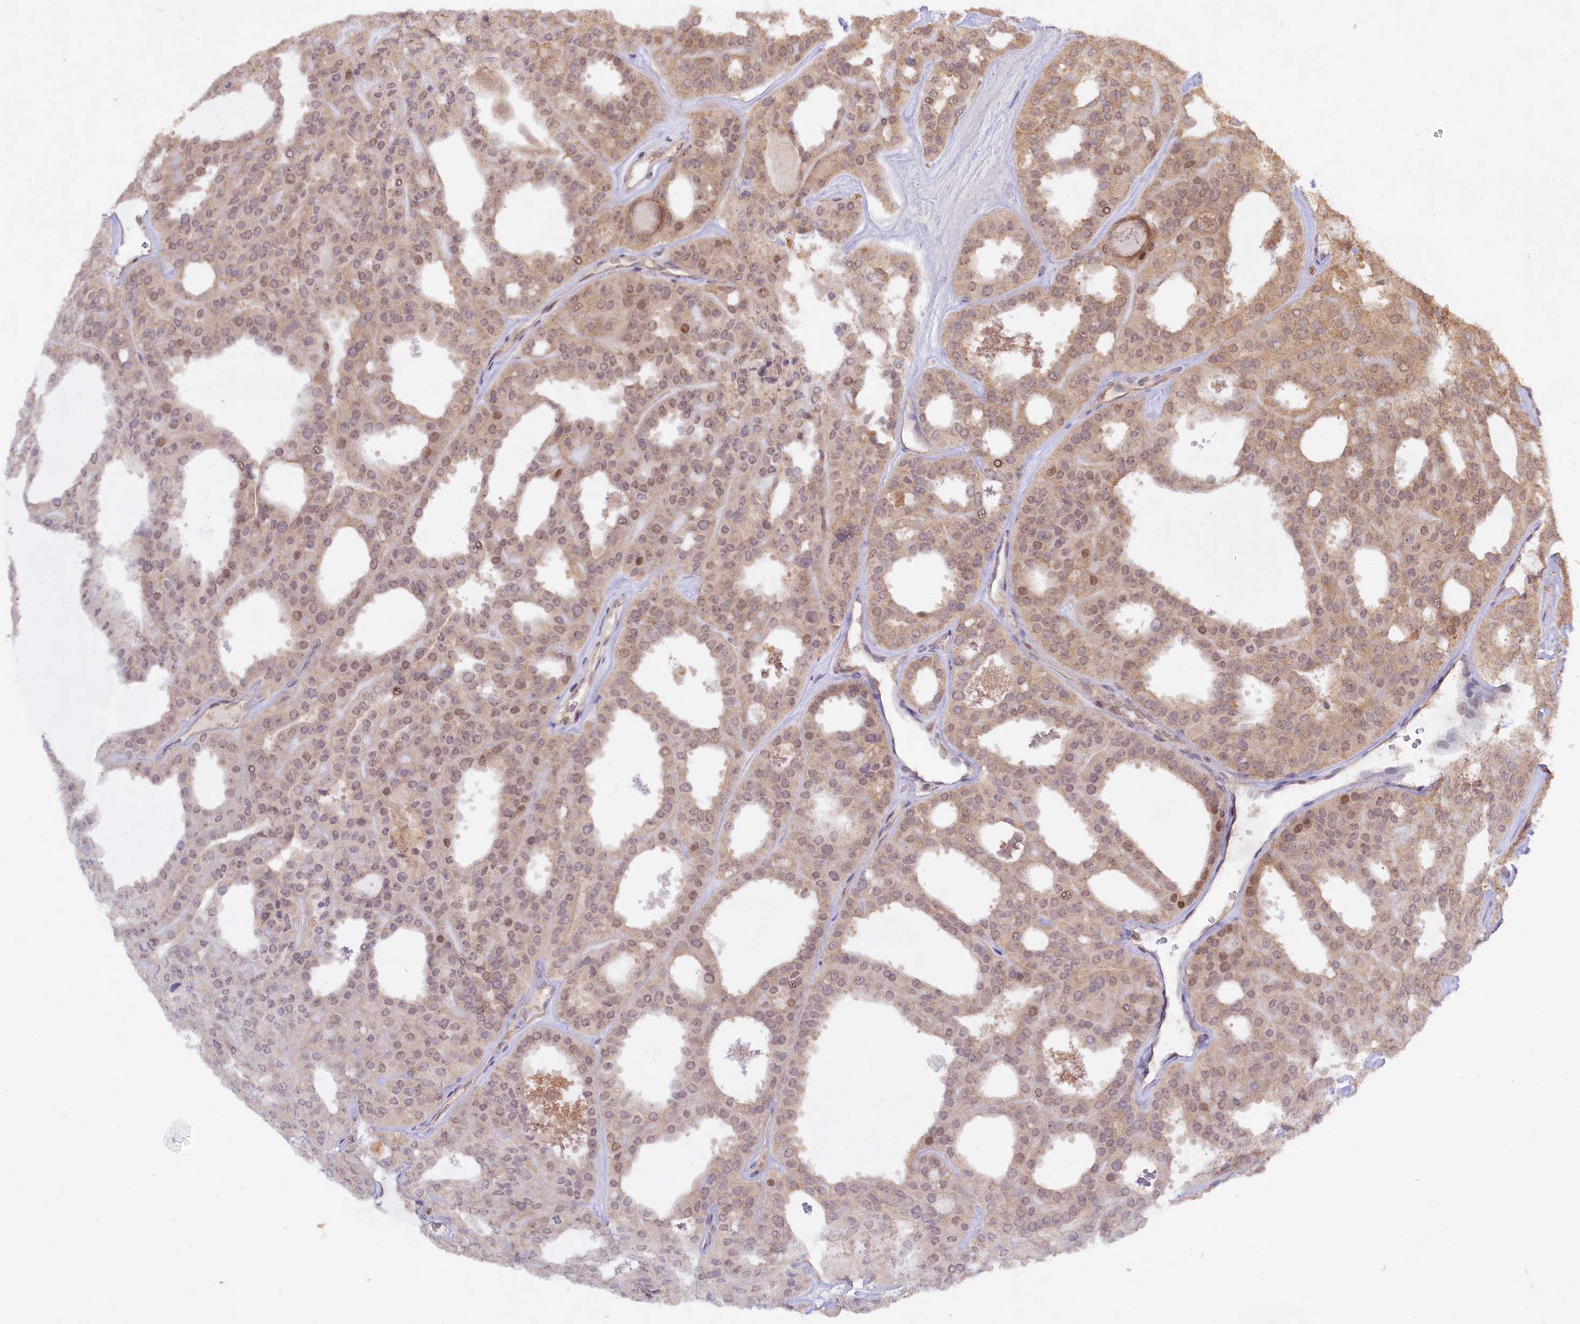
{"staining": {"intensity": "weak", "quantity": ">75%", "location": "cytoplasmic/membranous,nuclear"}, "tissue": "thyroid cancer", "cell_type": "Tumor cells", "image_type": "cancer", "snomed": [{"axis": "morphology", "description": "Follicular adenoma carcinoma, NOS"}, {"axis": "topography", "description": "Thyroid gland"}], "caption": "This is an image of IHC staining of thyroid follicular adenoma carcinoma, which shows weak staining in the cytoplasmic/membranous and nuclear of tumor cells.", "gene": "RRP8", "patient": {"sex": "male", "age": 75}}